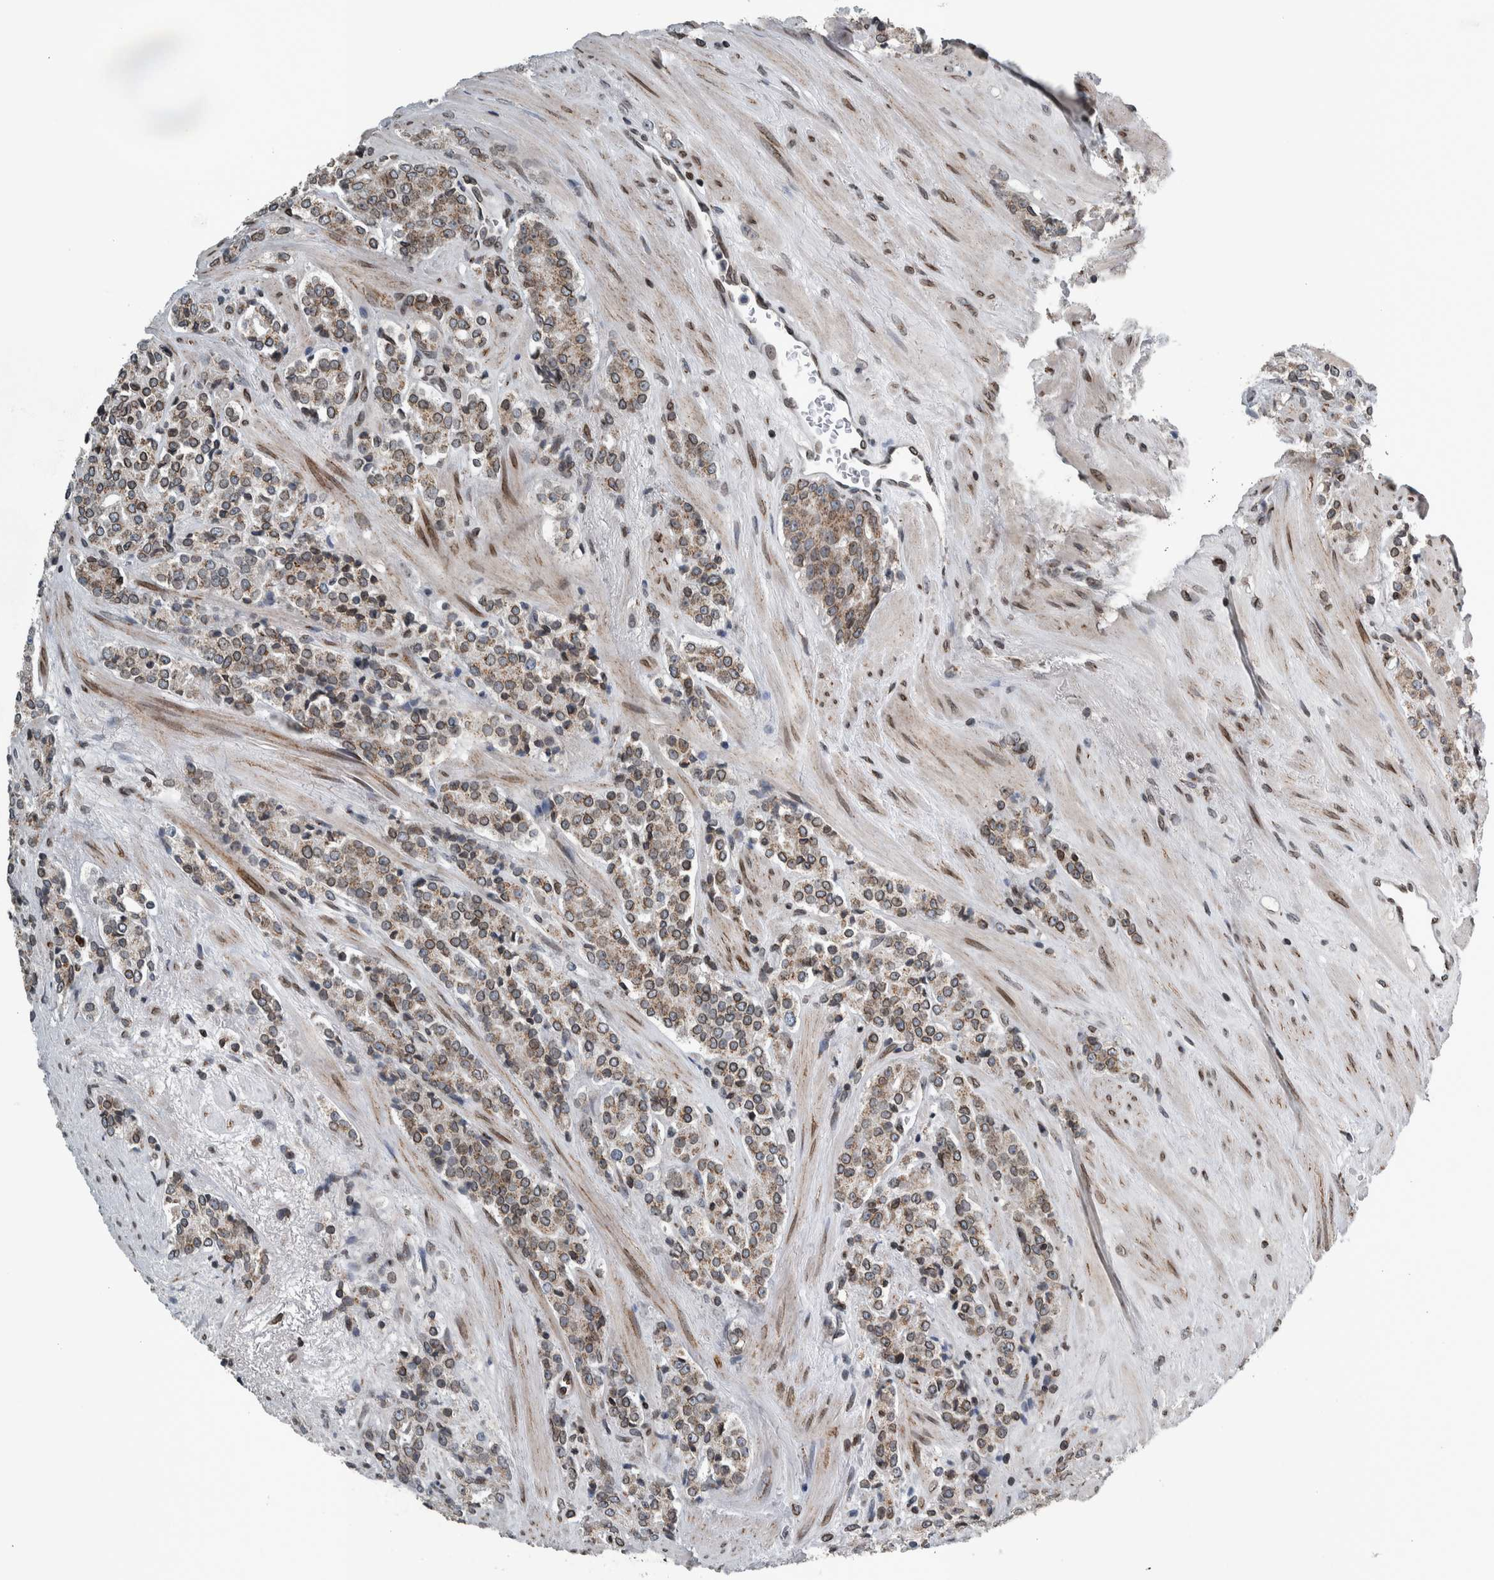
{"staining": {"intensity": "weak", "quantity": "25%-75%", "location": "cytoplasmic/membranous"}, "tissue": "prostate cancer", "cell_type": "Tumor cells", "image_type": "cancer", "snomed": [{"axis": "morphology", "description": "Adenocarcinoma, High grade"}, {"axis": "topography", "description": "Prostate"}], "caption": "Adenocarcinoma (high-grade) (prostate) stained with immunohistochemistry (IHC) shows weak cytoplasmic/membranous expression in about 25%-75% of tumor cells.", "gene": "FAM135B", "patient": {"sex": "male", "age": 71}}